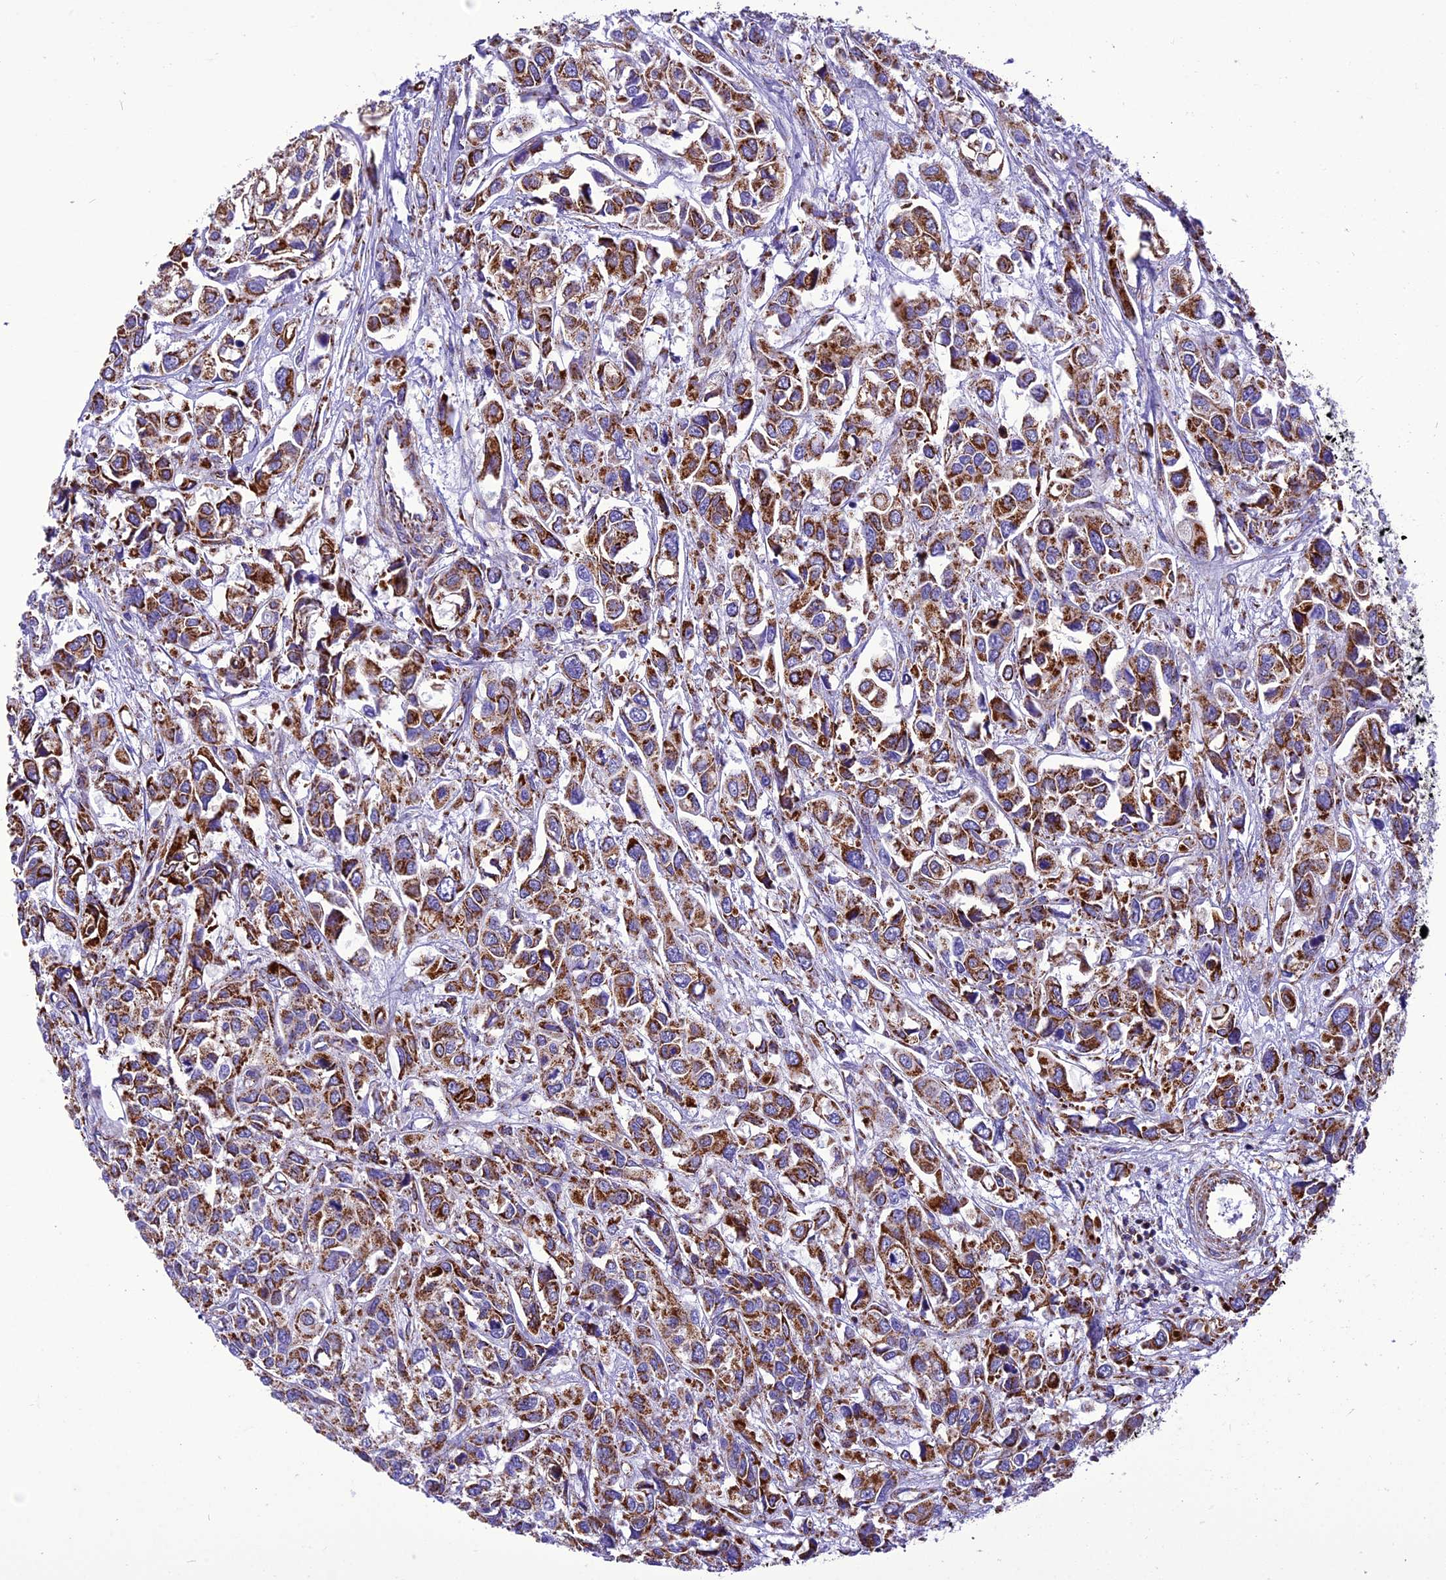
{"staining": {"intensity": "strong", "quantity": ">75%", "location": "cytoplasmic/membranous"}, "tissue": "urothelial cancer", "cell_type": "Tumor cells", "image_type": "cancer", "snomed": [{"axis": "morphology", "description": "Urothelial carcinoma, High grade"}, {"axis": "topography", "description": "Urinary bladder"}], "caption": "Immunohistochemistry micrograph of neoplastic tissue: urothelial cancer stained using IHC displays high levels of strong protein expression localized specifically in the cytoplasmic/membranous of tumor cells, appearing as a cytoplasmic/membranous brown color.", "gene": "ICA1L", "patient": {"sex": "male", "age": 67}}